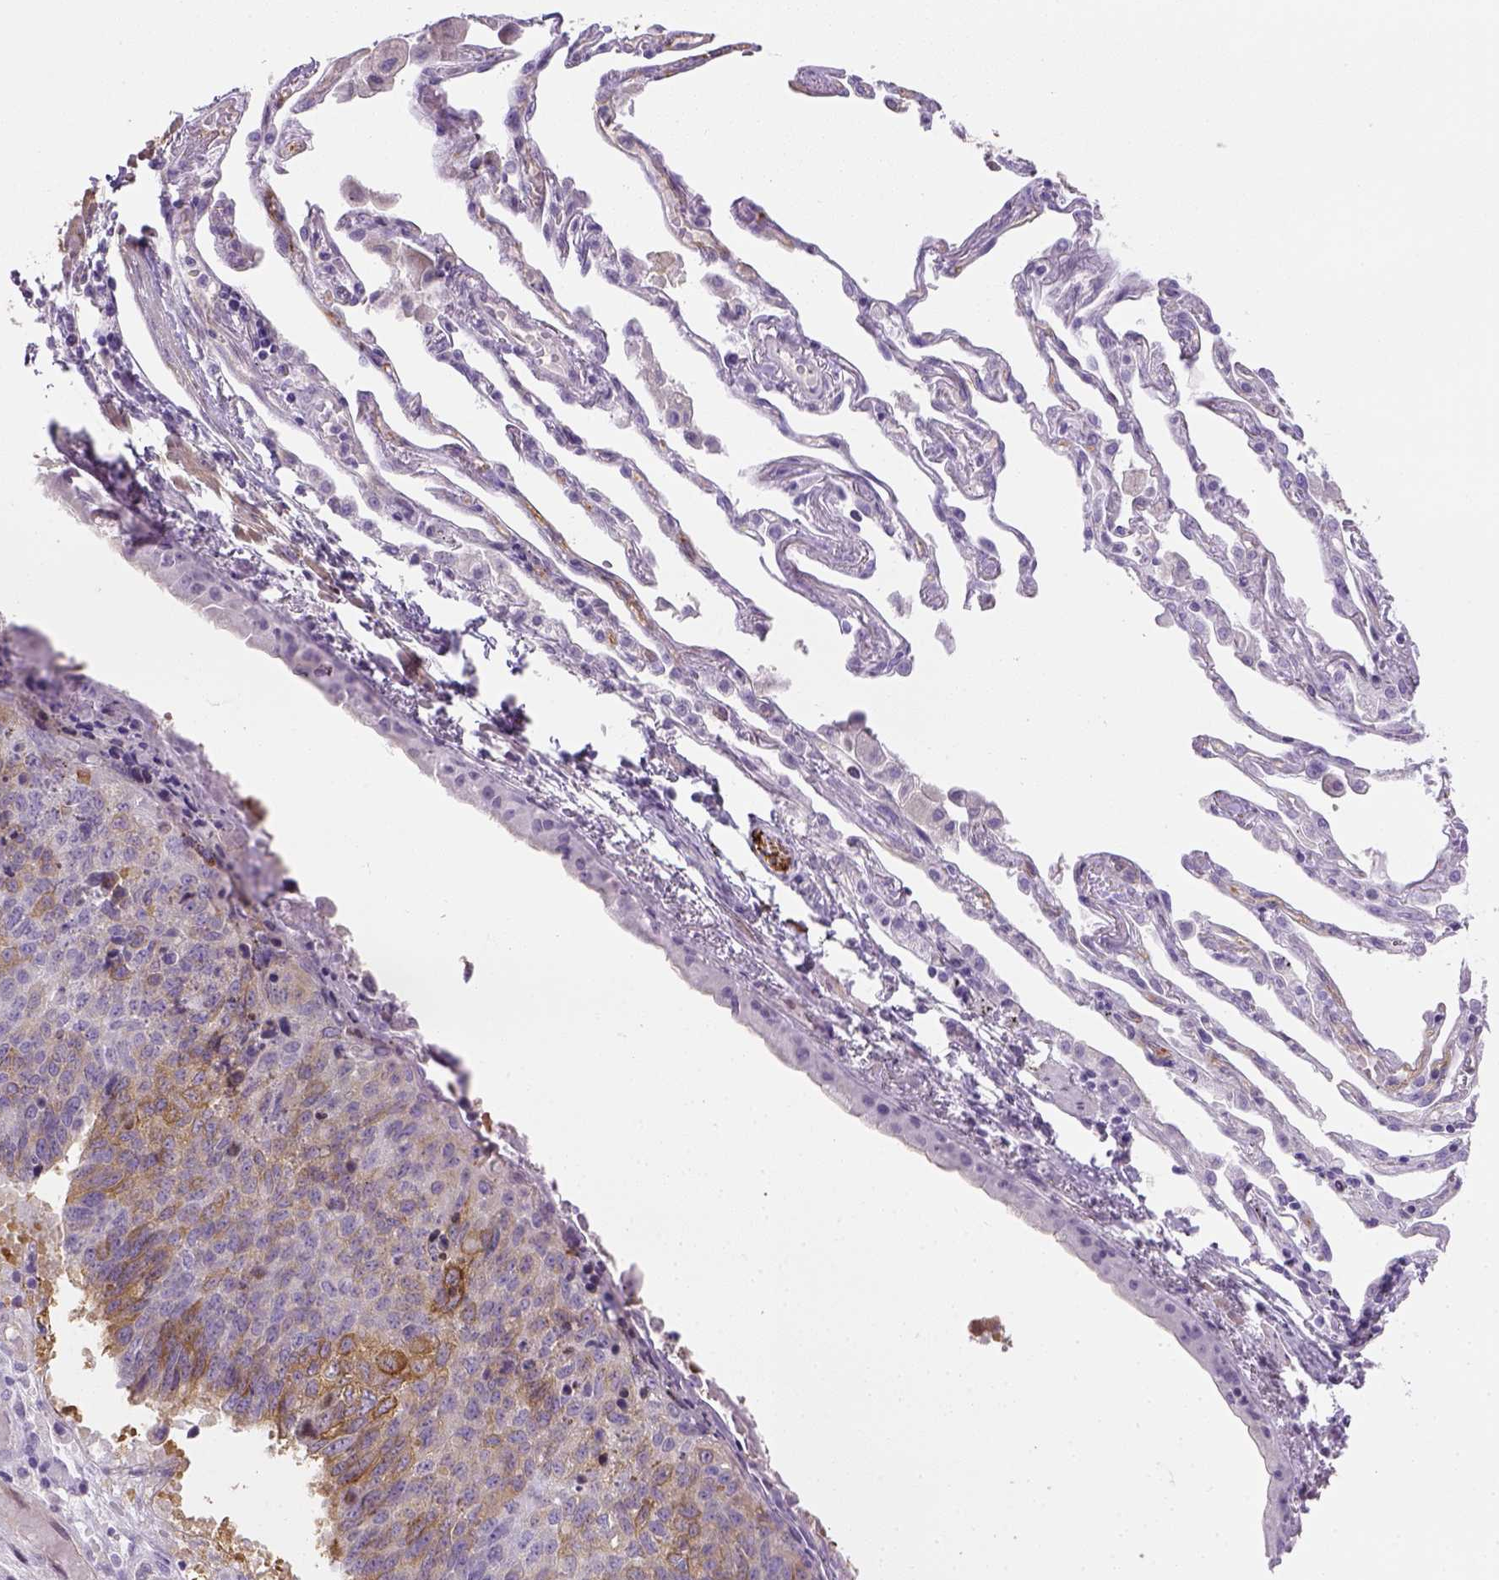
{"staining": {"intensity": "strong", "quantity": "25%-75%", "location": "cytoplasmic/membranous"}, "tissue": "lung cancer", "cell_type": "Tumor cells", "image_type": "cancer", "snomed": [{"axis": "morphology", "description": "Squamous cell carcinoma, NOS"}, {"axis": "topography", "description": "Lung"}], "caption": "DAB immunohistochemical staining of human lung cancer (squamous cell carcinoma) reveals strong cytoplasmic/membranous protein staining in approximately 25%-75% of tumor cells.", "gene": "CACNB1", "patient": {"sex": "male", "age": 73}}